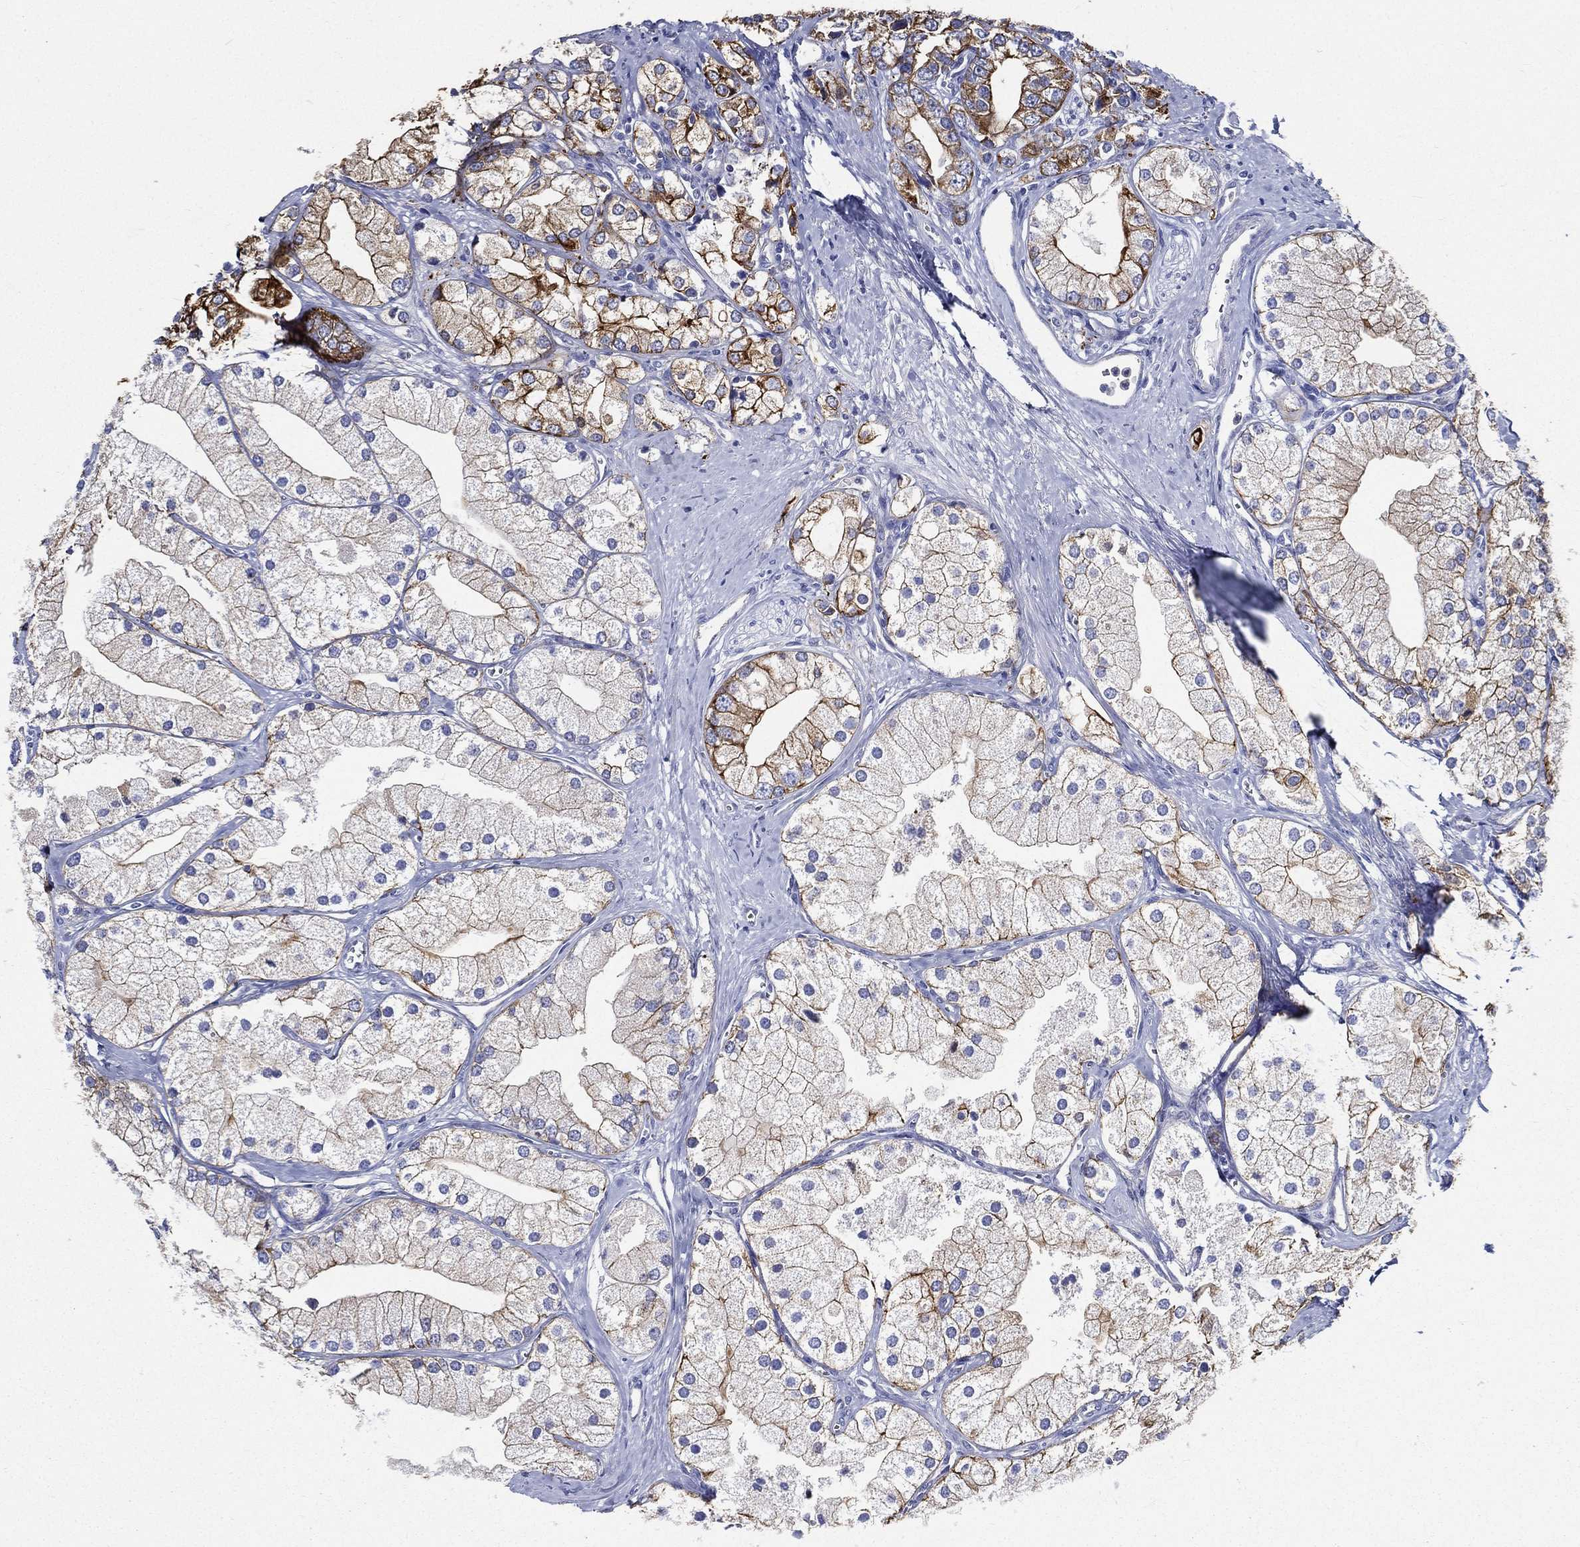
{"staining": {"intensity": "strong", "quantity": "25%-75%", "location": "cytoplasmic/membranous"}, "tissue": "prostate cancer", "cell_type": "Tumor cells", "image_type": "cancer", "snomed": [{"axis": "morphology", "description": "Adenocarcinoma, NOS"}, {"axis": "topography", "description": "Prostate and seminal vesicle, NOS"}, {"axis": "topography", "description": "Prostate"}], "caption": "This histopathology image shows IHC staining of prostate cancer, with high strong cytoplasmic/membranous expression in approximately 25%-75% of tumor cells.", "gene": "NEDD9", "patient": {"sex": "male", "age": 79}}